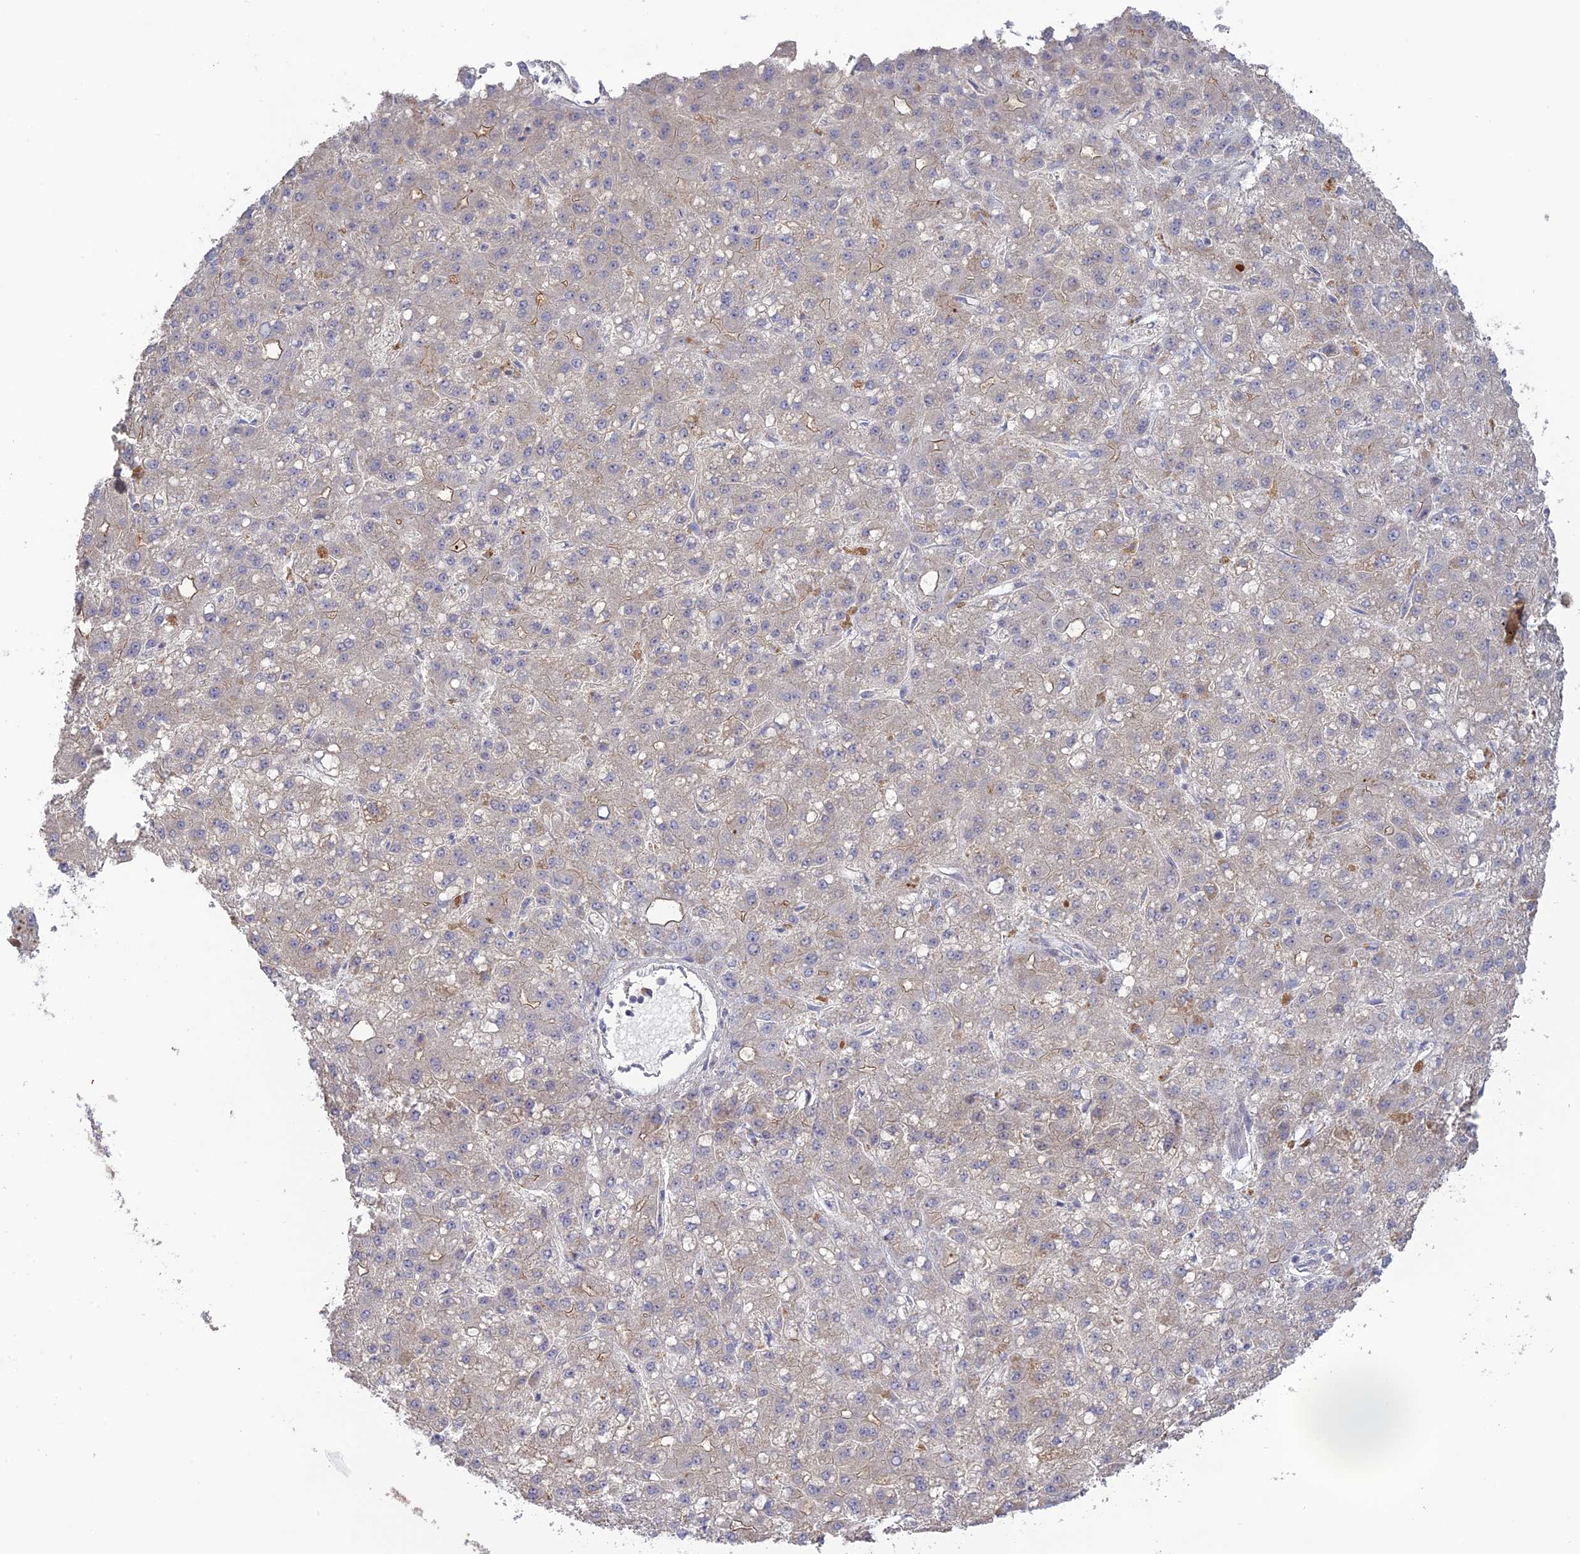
{"staining": {"intensity": "moderate", "quantity": "<25%", "location": "cytoplasmic/membranous"}, "tissue": "liver cancer", "cell_type": "Tumor cells", "image_type": "cancer", "snomed": [{"axis": "morphology", "description": "Carcinoma, Hepatocellular, NOS"}, {"axis": "topography", "description": "Liver"}], "caption": "Liver cancer (hepatocellular carcinoma) stained with a brown dye exhibits moderate cytoplasmic/membranous positive staining in approximately <25% of tumor cells.", "gene": "SFT2D2", "patient": {"sex": "male", "age": 67}}